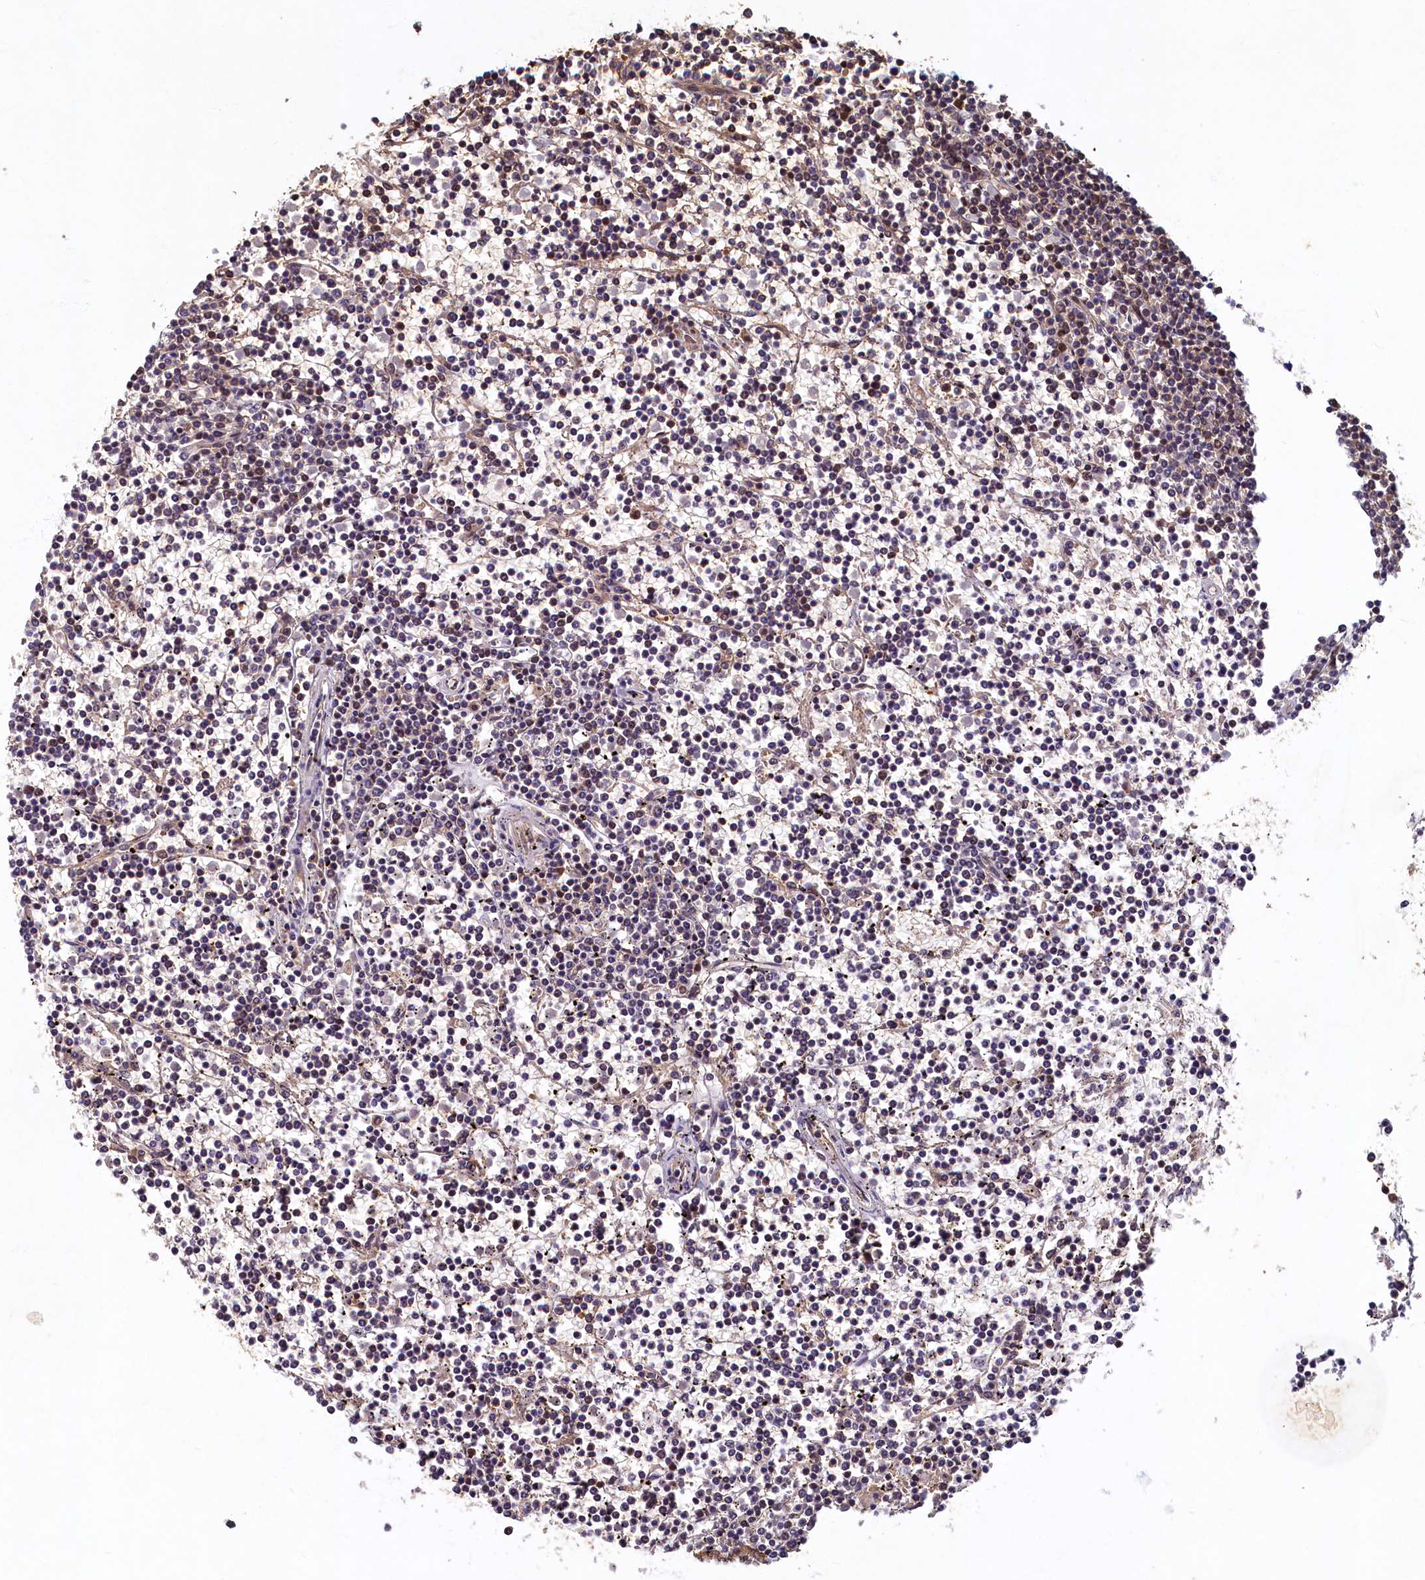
{"staining": {"intensity": "negative", "quantity": "none", "location": "none"}, "tissue": "lymphoma", "cell_type": "Tumor cells", "image_type": "cancer", "snomed": [{"axis": "morphology", "description": "Malignant lymphoma, non-Hodgkin's type, Low grade"}, {"axis": "topography", "description": "Spleen"}], "caption": "This is an immunohistochemistry (IHC) photomicrograph of human malignant lymphoma, non-Hodgkin's type (low-grade). There is no staining in tumor cells.", "gene": "LCMT2", "patient": {"sex": "female", "age": 19}}